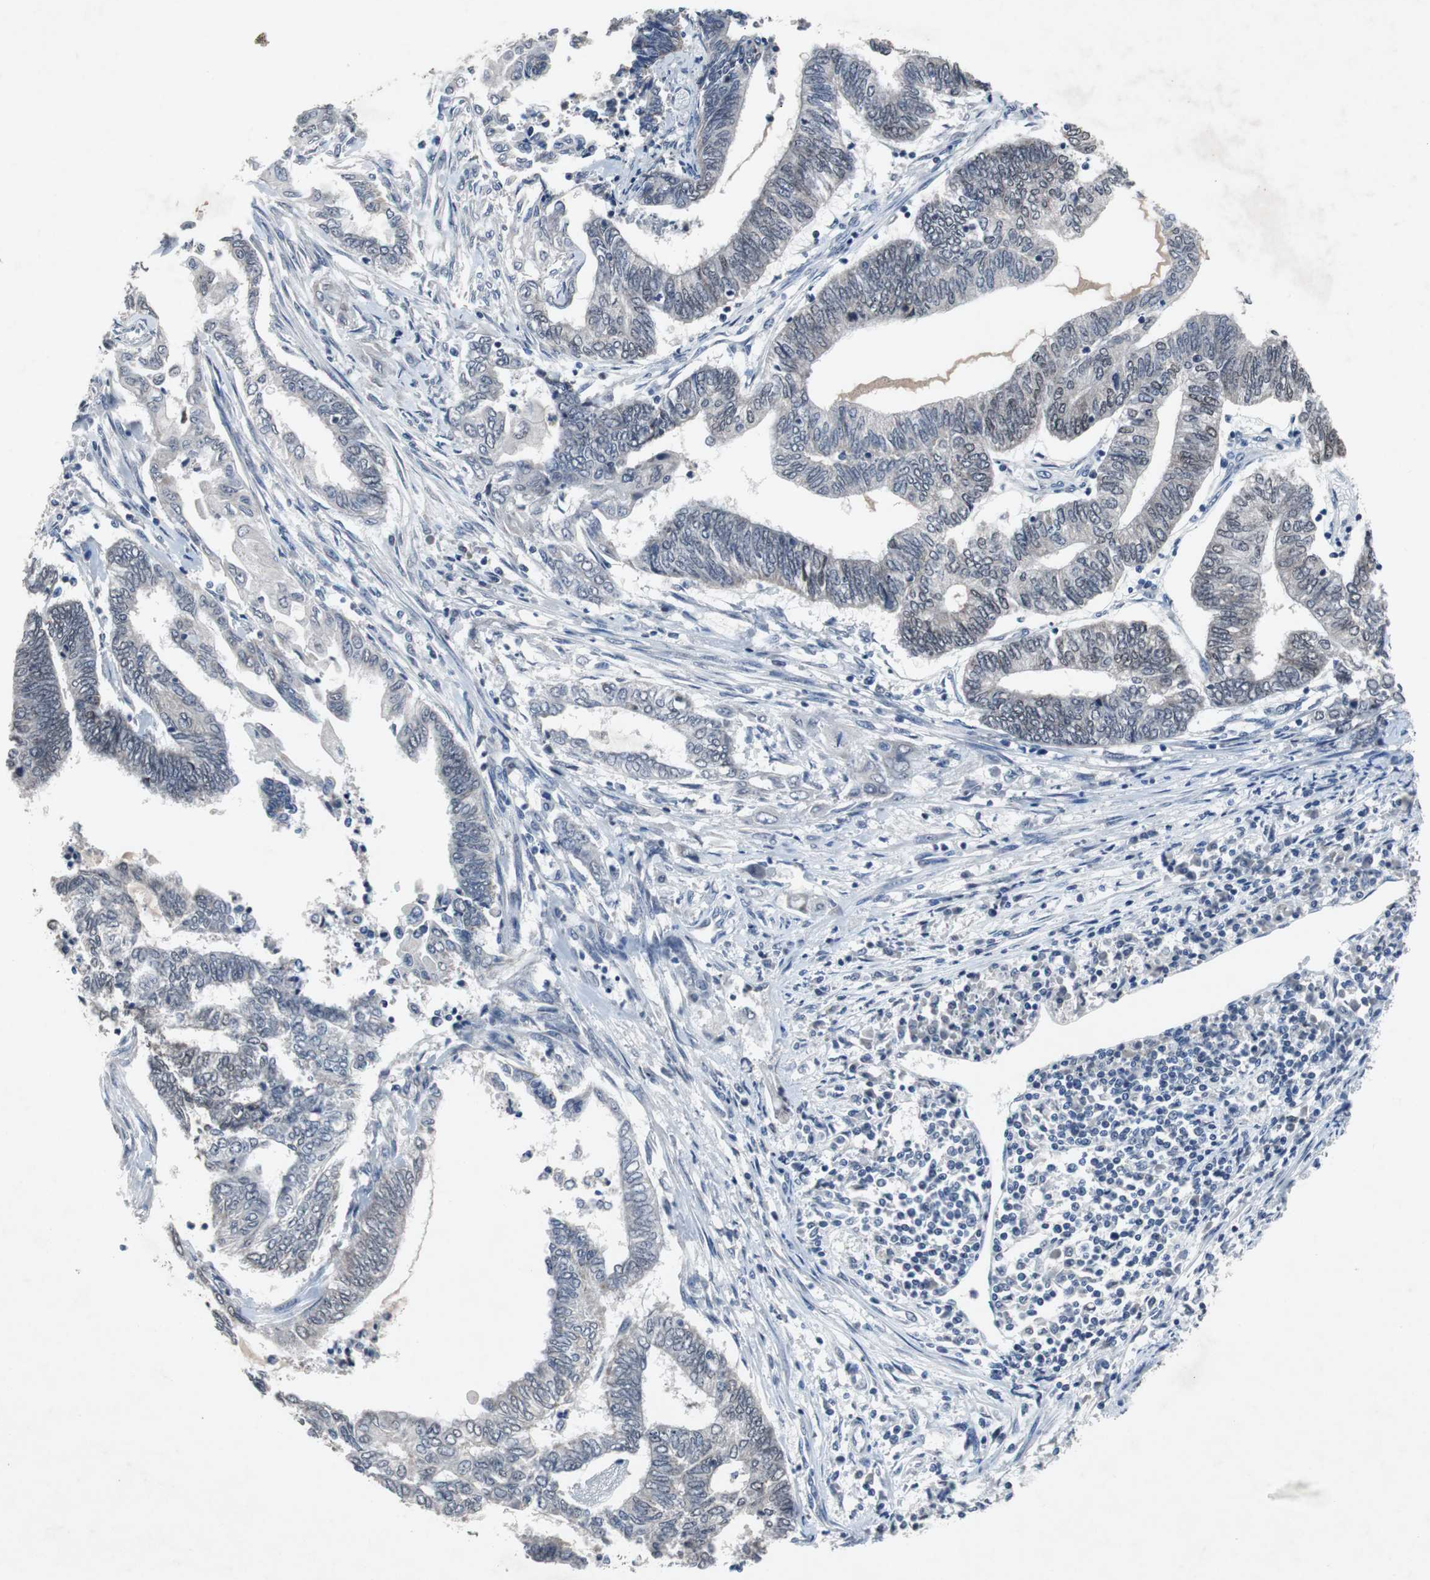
{"staining": {"intensity": "negative", "quantity": "none", "location": "none"}, "tissue": "endometrial cancer", "cell_type": "Tumor cells", "image_type": "cancer", "snomed": [{"axis": "morphology", "description": "Adenocarcinoma, NOS"}, {"axis": "topography", "description": "Uterus"}, {"axis": "topography", "description": "Endometrium"}], "caption": "The photomicrograph demonstrates no staining of tumor cells in endometrial adenocarcinoma.", "gene": "RBM47", "patient": {"sex": "female", "age": 70}}